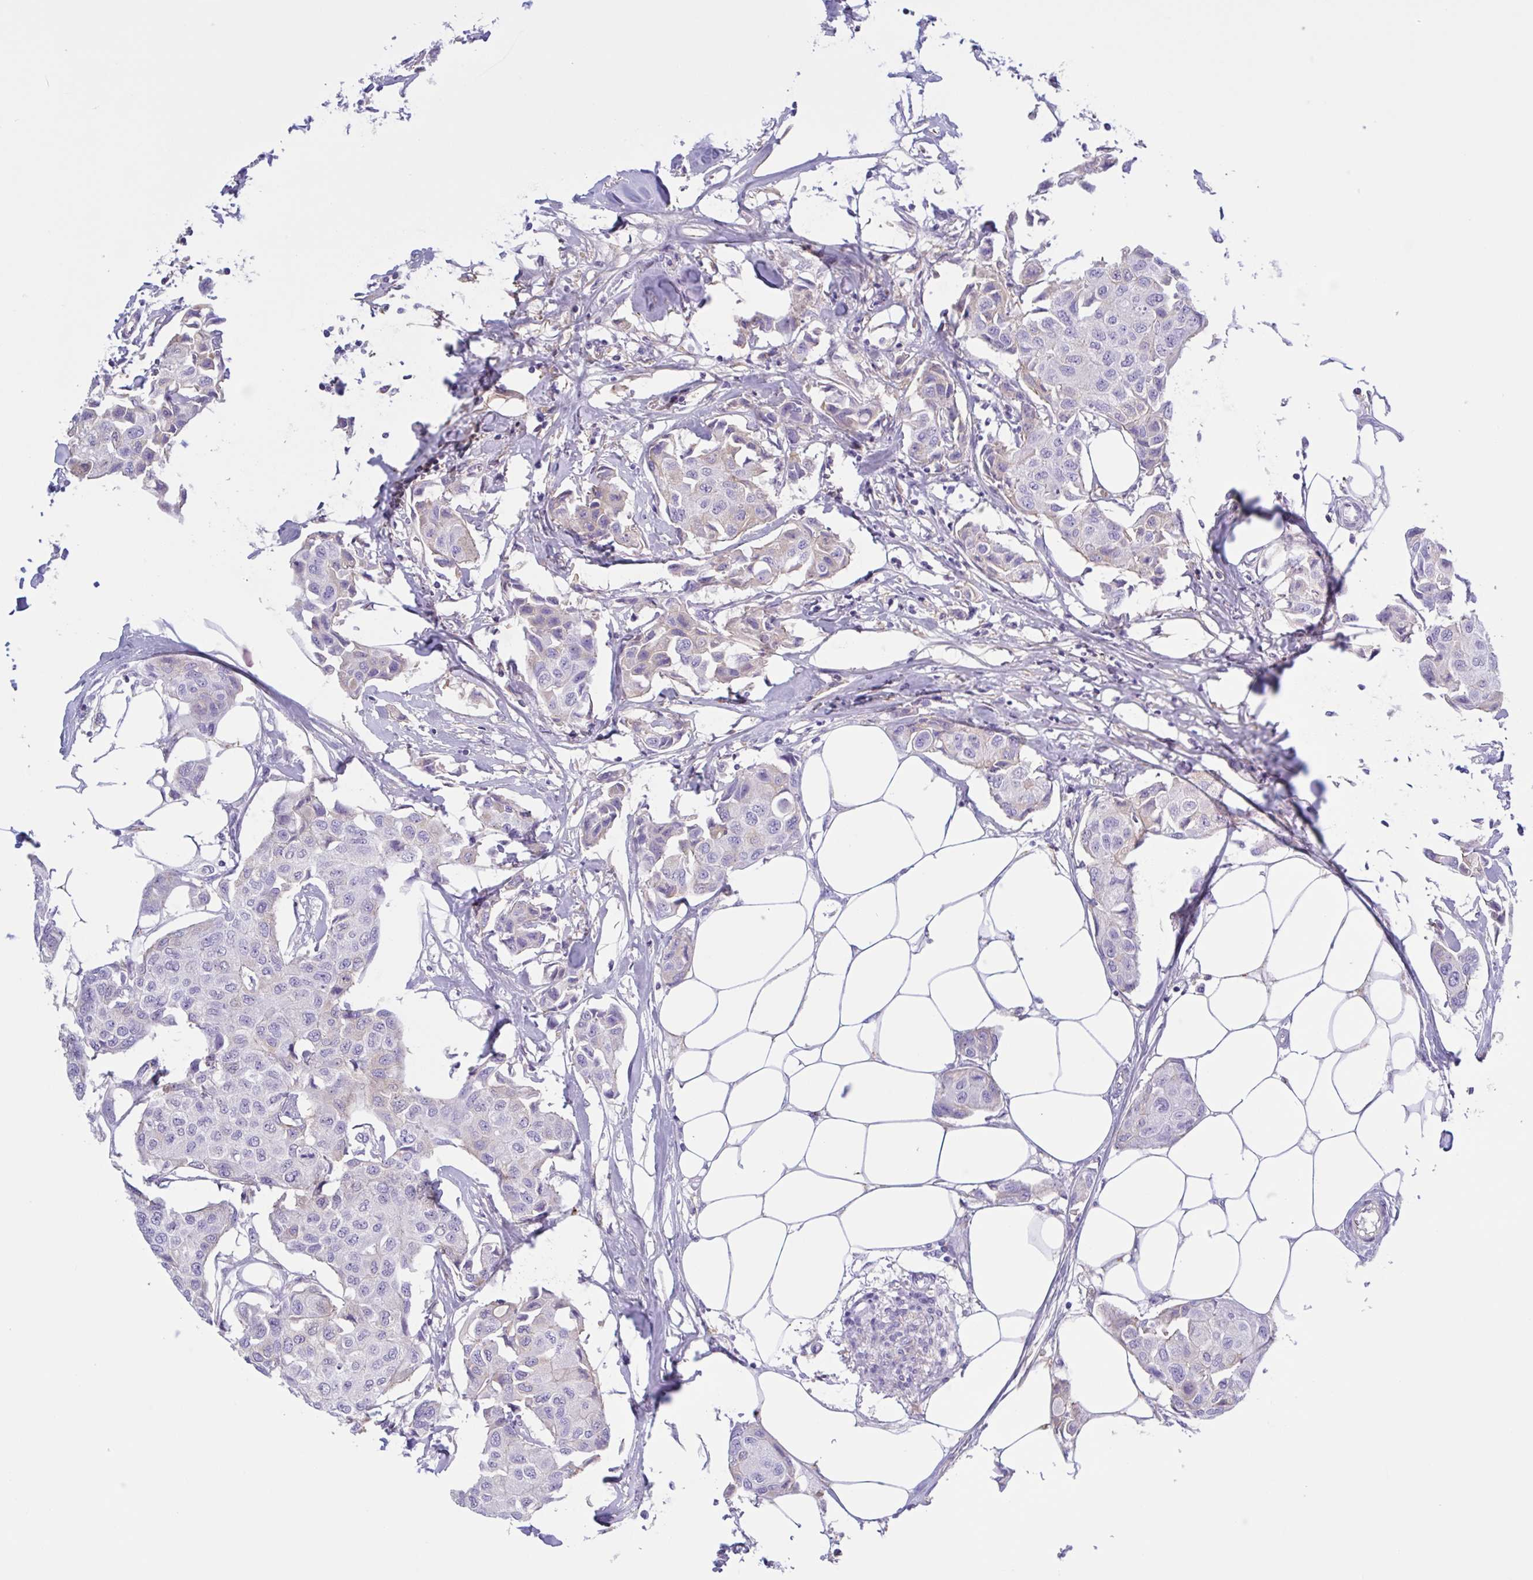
{"staining": {"intensity": "weak", "quantity": "<25%", "location": "cytoplasmic/membranous"}, "tissue": "breast cancer", "cell_type": "Tumor cells", "image_type": "cancer", "snomed": [{"axis": "morphology", "description": "Duct carcinoma"}, {"axis": "topography", "description": "Breast"}, {"axis": "topography", "description": "Lymph node"}], "caption": "Immunohistochemical staining of breast cancer (invasive ductal carcinoma) exhibits no significant positivity in tumor cells.", "gene": "LARGE2", "patient": {"sex": "female", "age": 80}}